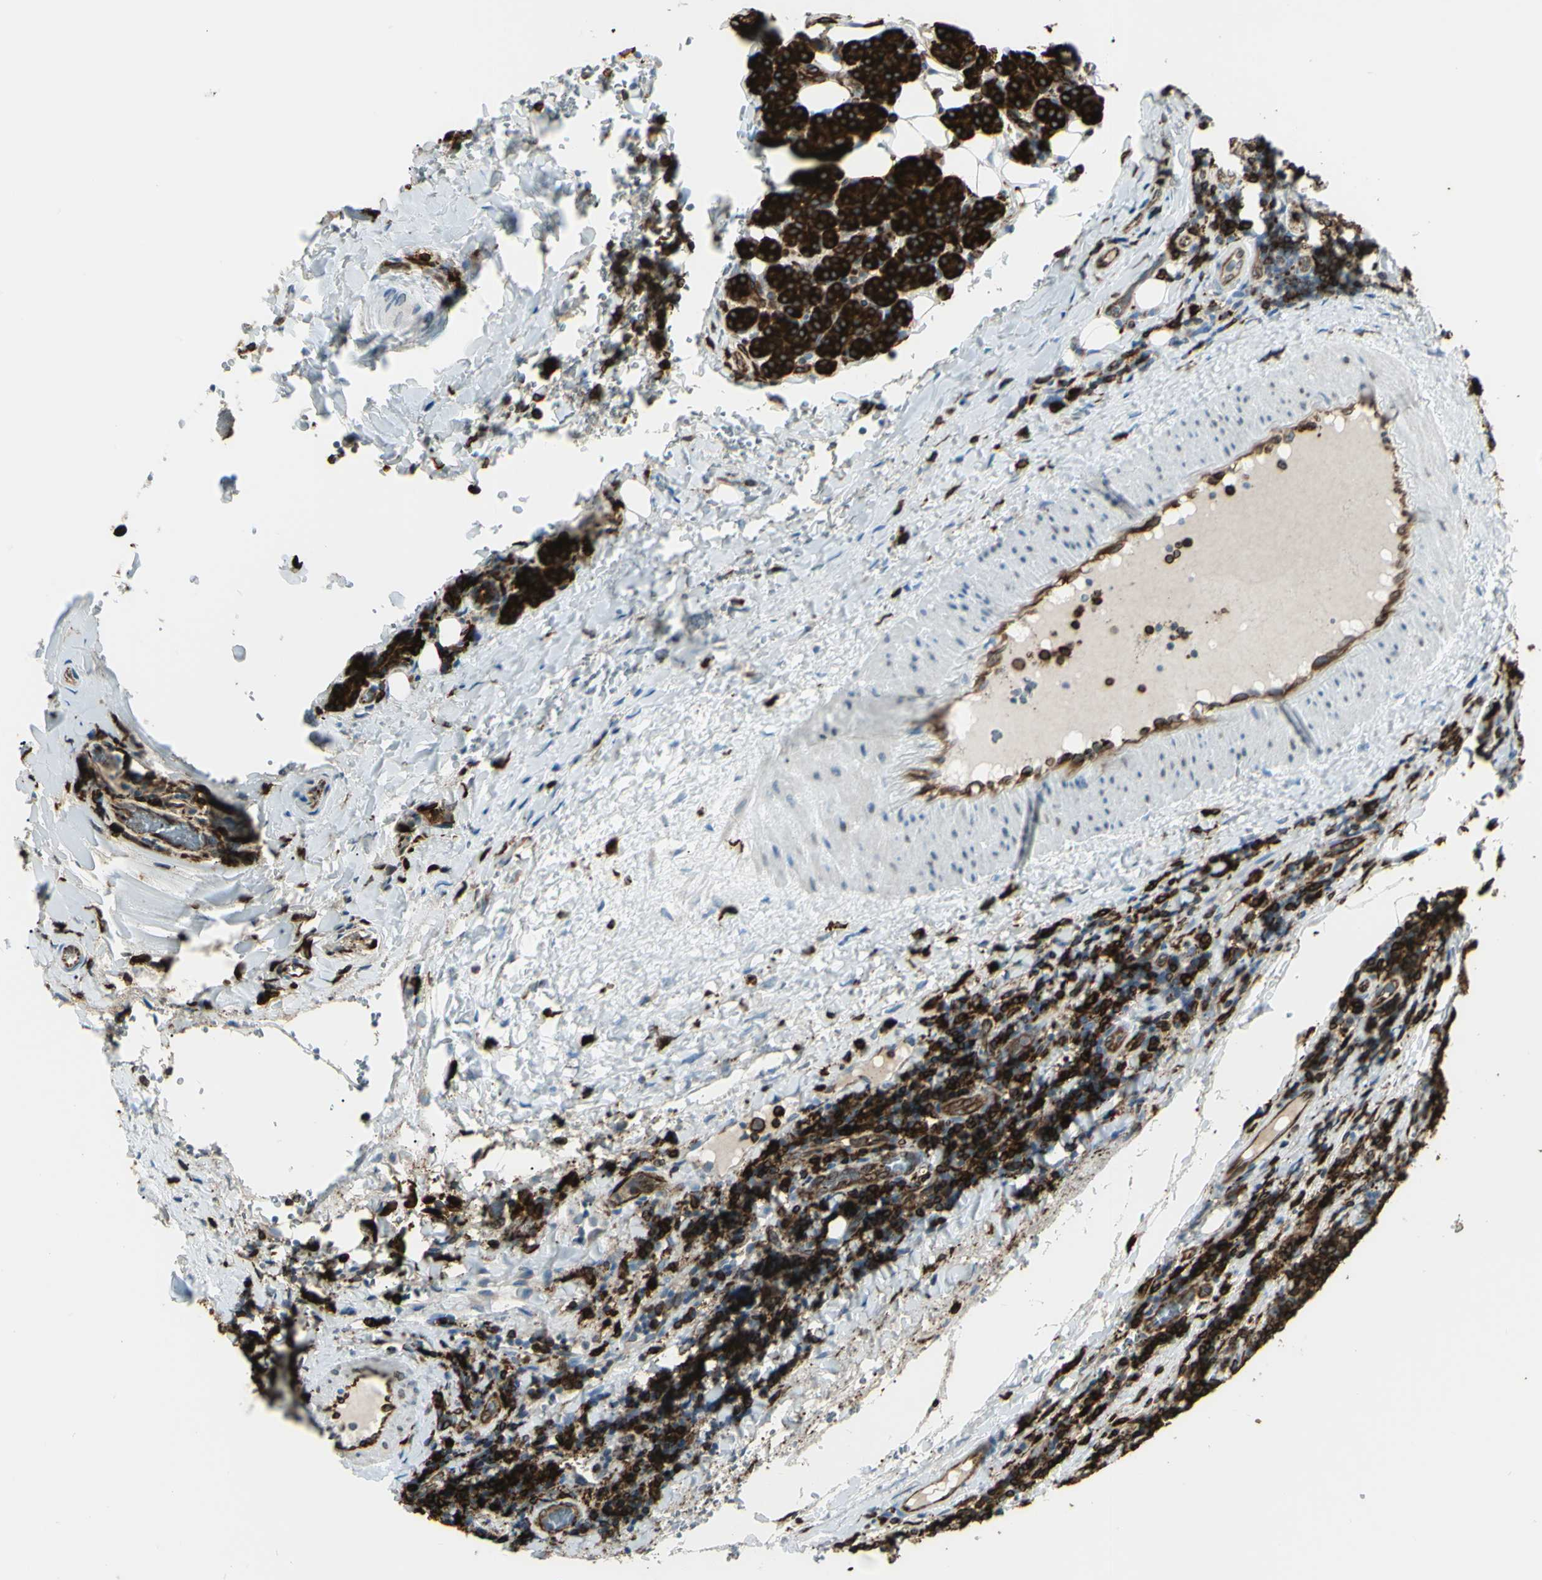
{"staining": {"intensity": "strong", "quantity": ">75%", "location": "cytoplasmic/membranous"}, "tissue": "lymph node", "cell_type": "Germinal center cells", "image_type": "normal", "snomed": [{"axis": "morphology", "description": "Normal tissue, NOS"}, {"axis": "topography", "description": "Lymph node"}, {"axis": "topography", "description": "Salivary gland"}], "caption": "A brown stain labels strong cytoplasmic/membranous positivity of a protein in germinal center cells of benign human lymph node. The protein of interest is stained brown, and the nuclei are stained in blue (DAB IHC with brightfield microscopy, high magnification).", "gene": "CD74", "patient": {"sex": "male", "age": 8}}